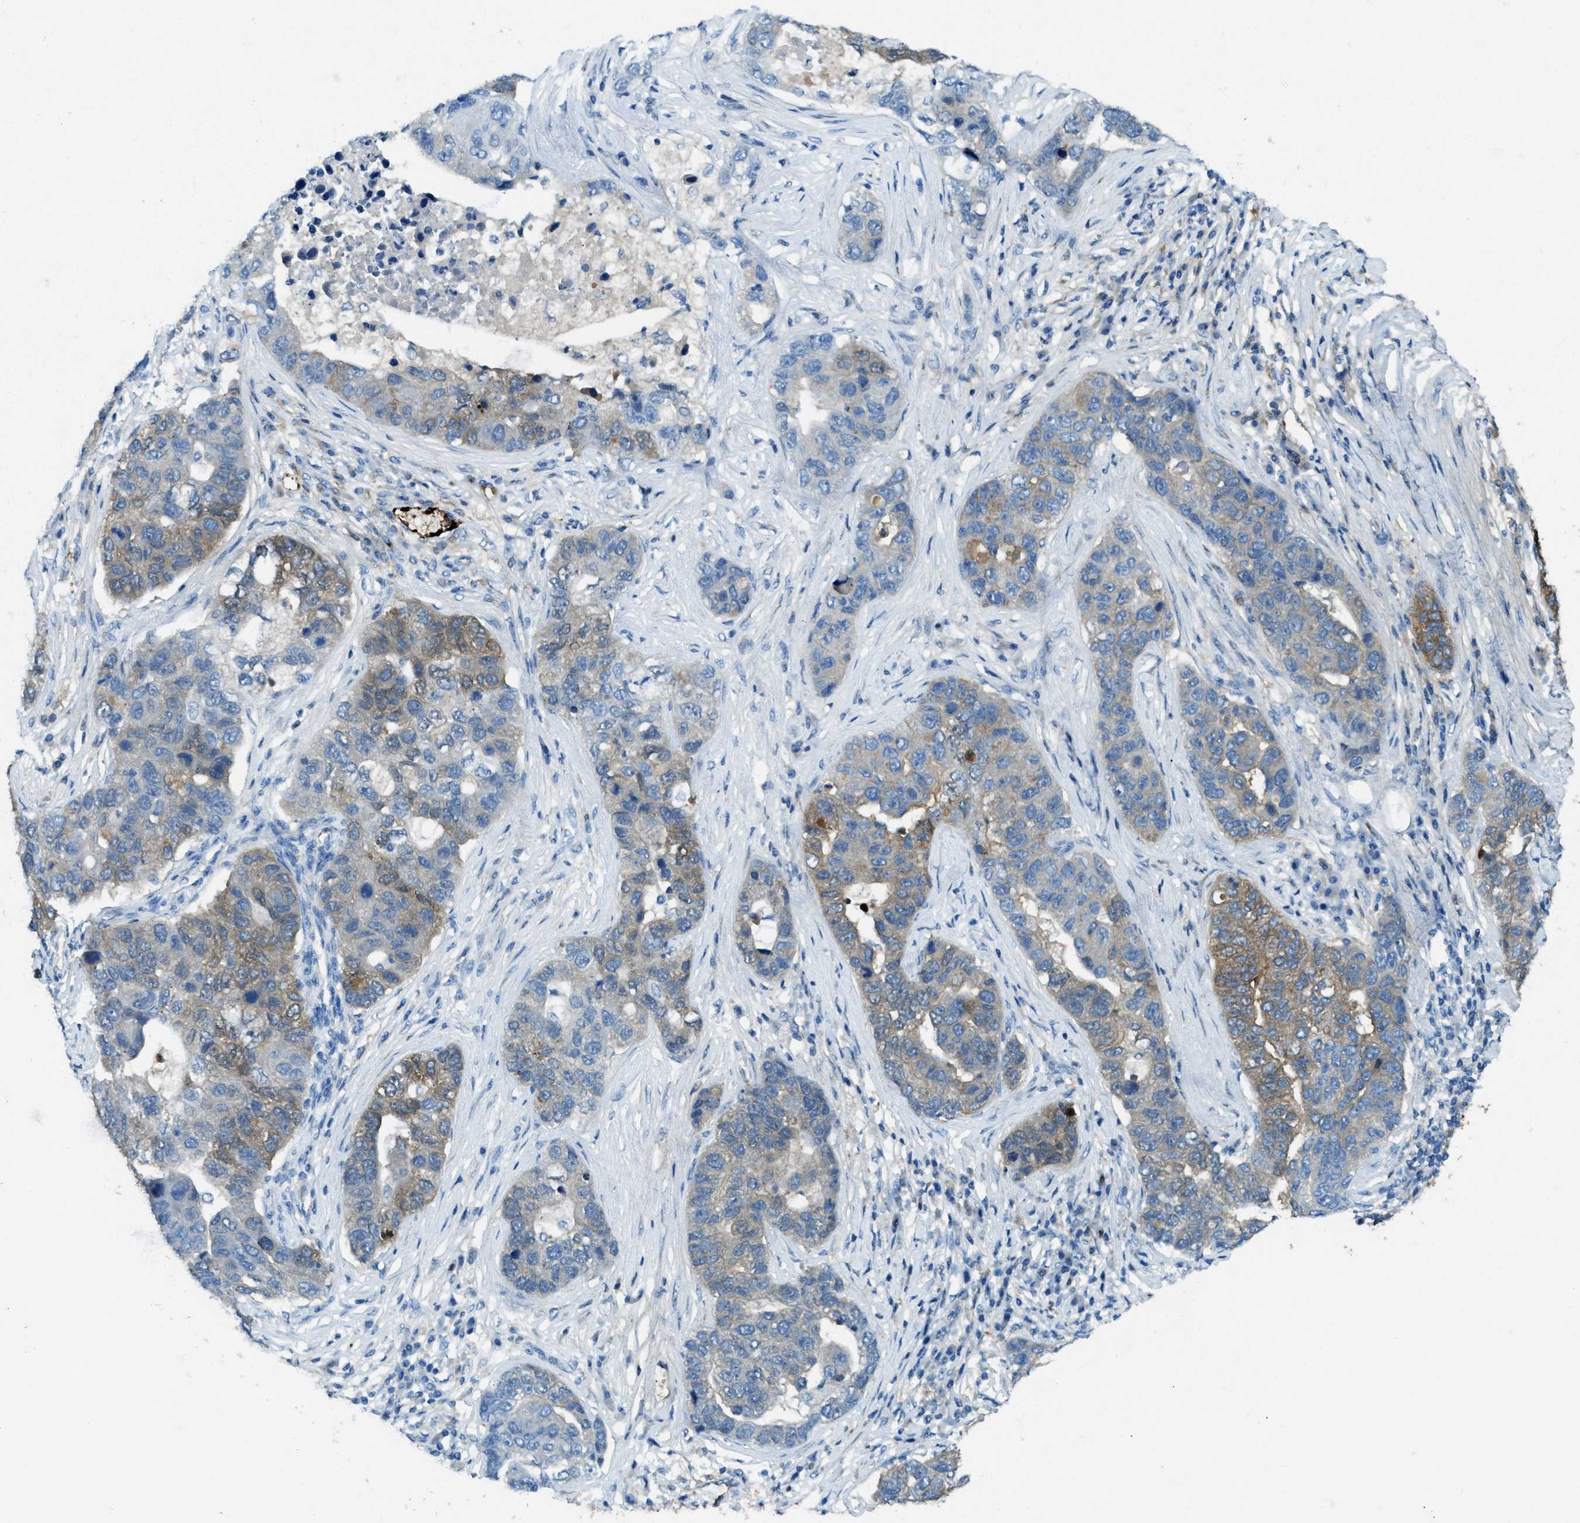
{"staining": {"intensity": "moderate", "quantity": "<25%", "location": "cytoplasmic/membranous"}, "tissue": "pancreatic cancer", "cell_type": "Tumor cells", "image_type": "cancer", "snomed": [{"axis": "morphology", "description": "Adenocarcinoma, NOS"}, {"axis": "topography", "description": "Pancreas"}], "caption": "Immunohistochemistry (IHC) (DAB) staining of human pancreatic adenocarcinoma exhibits moderate cytoplasmic/membranous protein positivity in about <25% of tumor cells.", "gene": "TRIM59", "patient": {"sex": "female", "age": 61}}